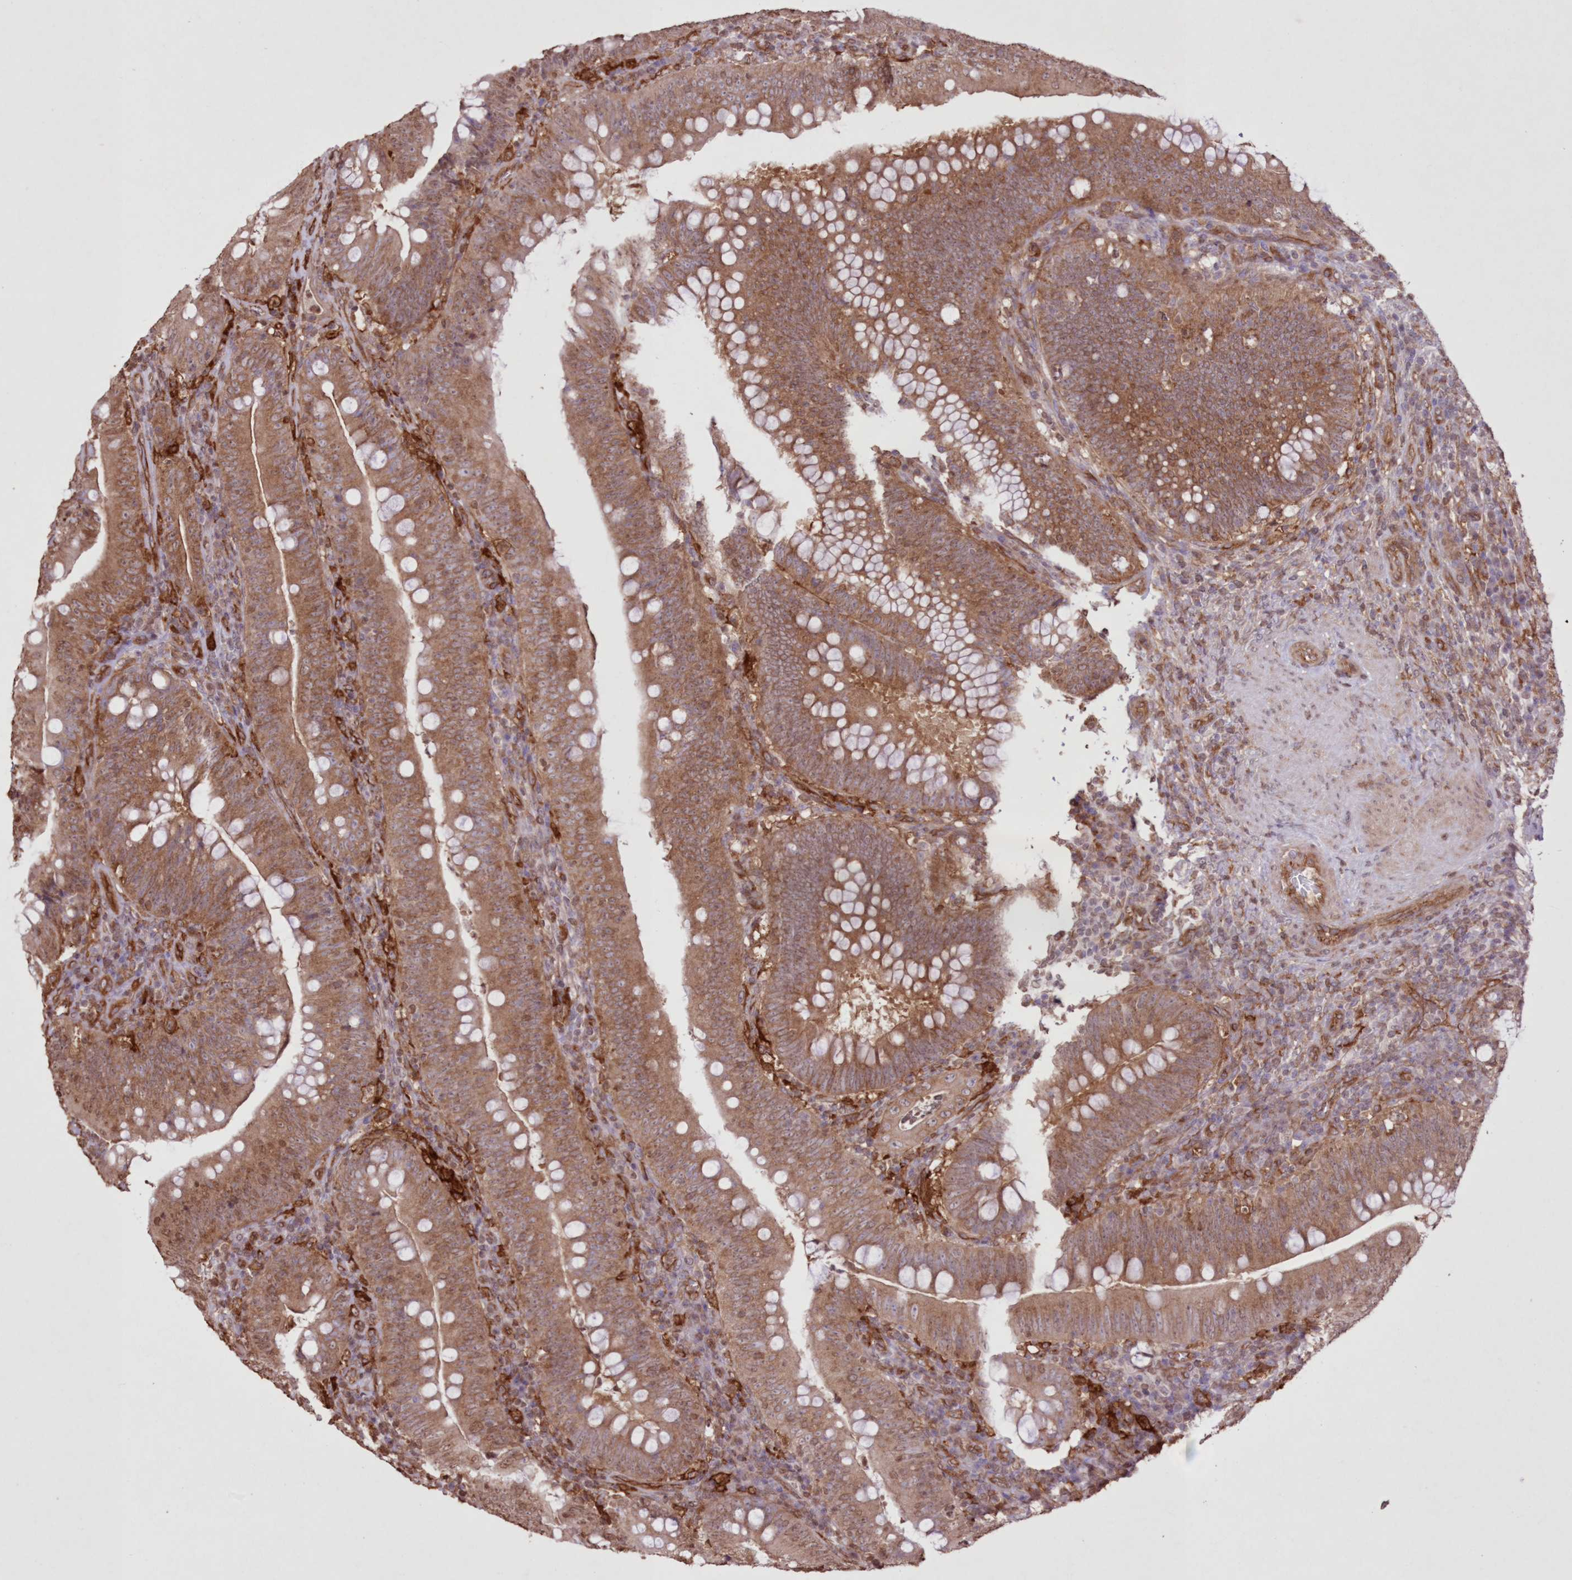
{"staining": {"intensity": "moderate", "quantity": ">75%", "location": "cytoplasmic/membranous,nuclear"}, "tissue": "colorectal cancer", "cell_type": "Tumor cells", "image_type": "cancer", "snomed": [{"axis": "morphology", "description": "Normal tissue, NOS"}, {"axis": "topography", "description": "Colon"}], "caption": "This photomicrograph reveals IHC staining of colorectal cancer, with medium moderate cytoplasmic/membranous and nuclear staining in about >75% of tumor cells.", "gene": "FCHO2", "patient": {"sex": "female", "age": 82}}